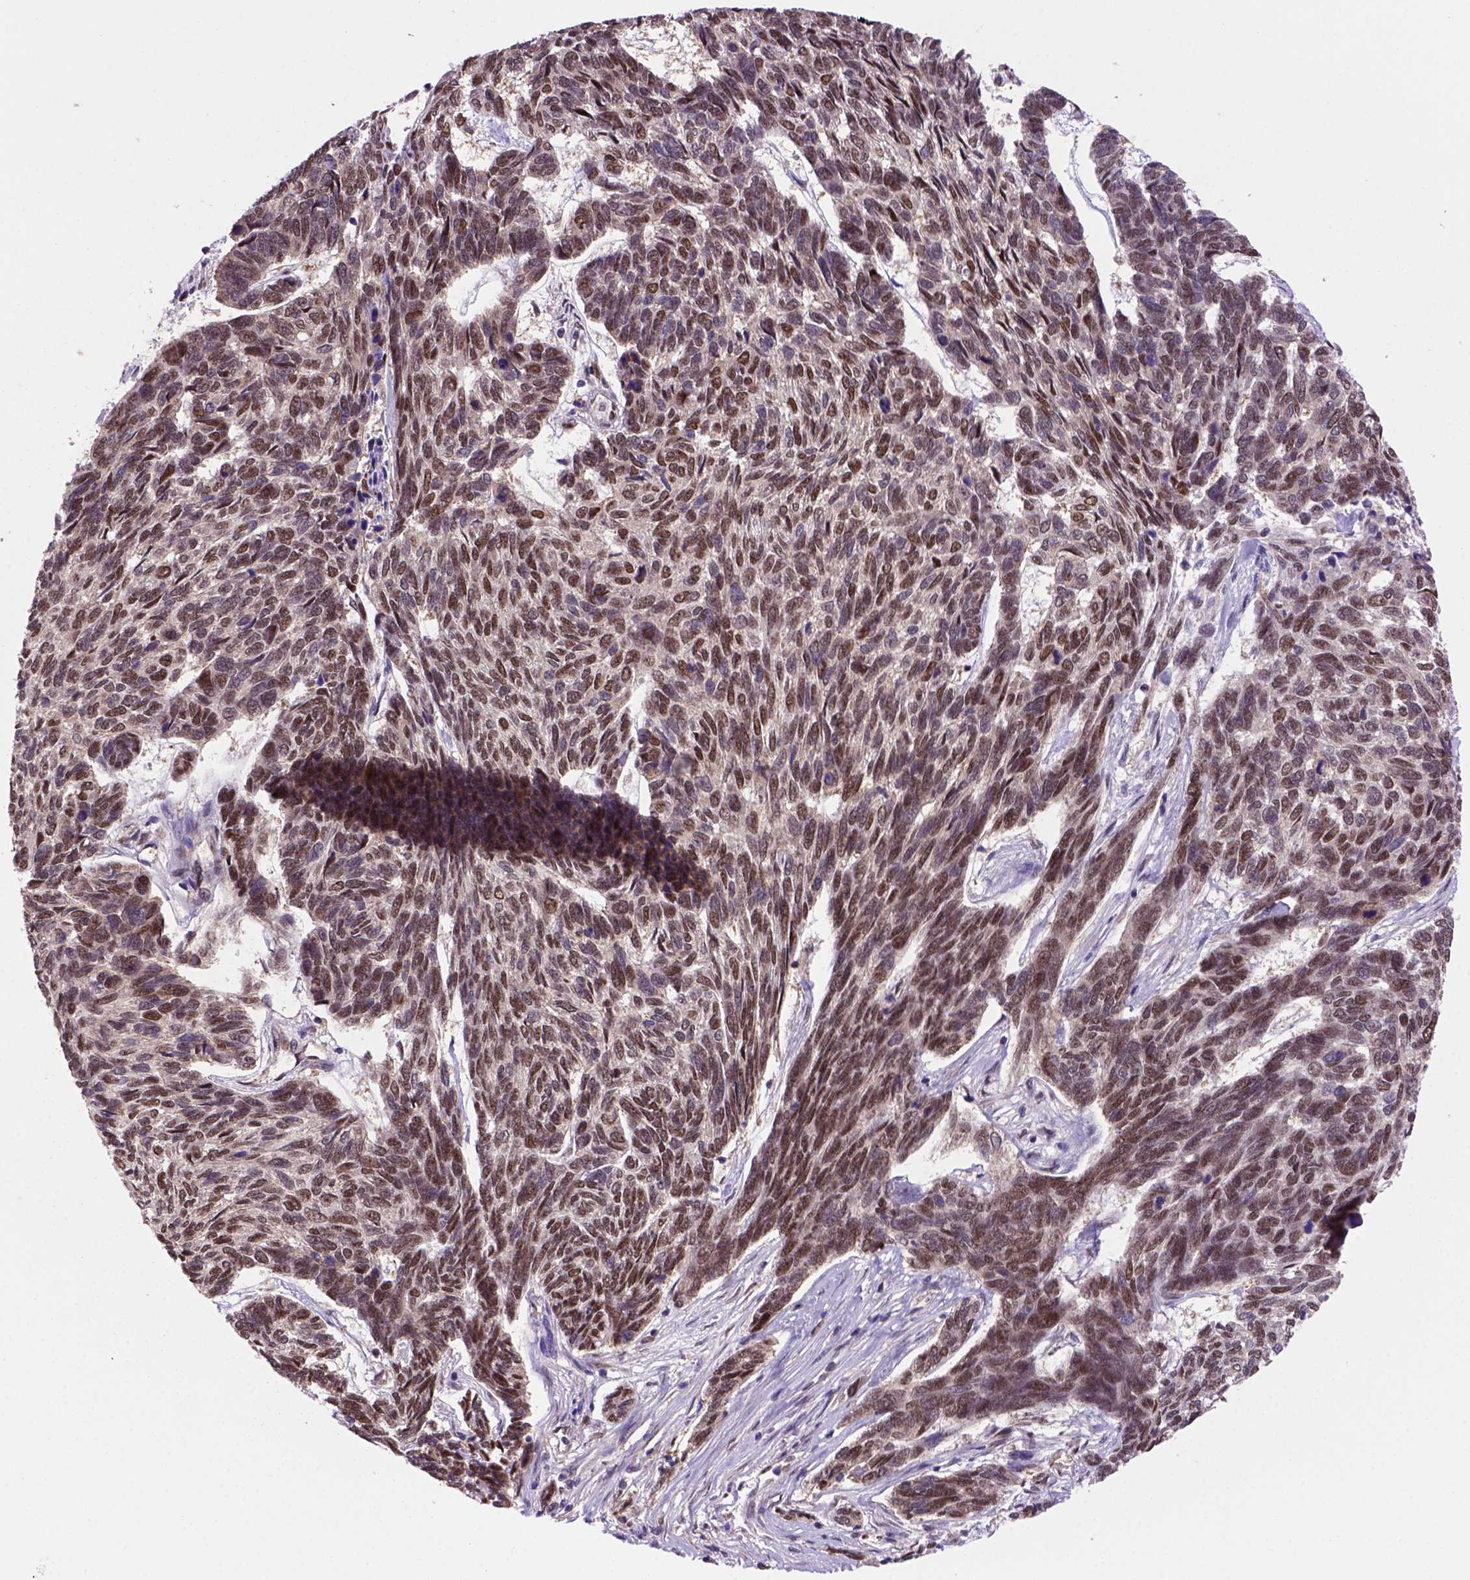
{"staining": {"intensity": "moderate", "quantity": ">75%", "location": "nuclear"}, "tissue": "skin cancer", "cell_type": "Tumor cells", "image_type": "cancer", "snomed": [{"axis": "morphology", "description": "Basal cell carcinoma"}, {"axis": "topography", "description": "Skin"}], "caption": "This histopathology image reveals skin cancer stained with immunohistochemistry to label a protein in brown. The nuclear of tumor cells show moderate positivity for the protein. Nuclei are counter-stained blue.", "gene": "PSMC2", "patient": {"sex": "female", "age": 65}}